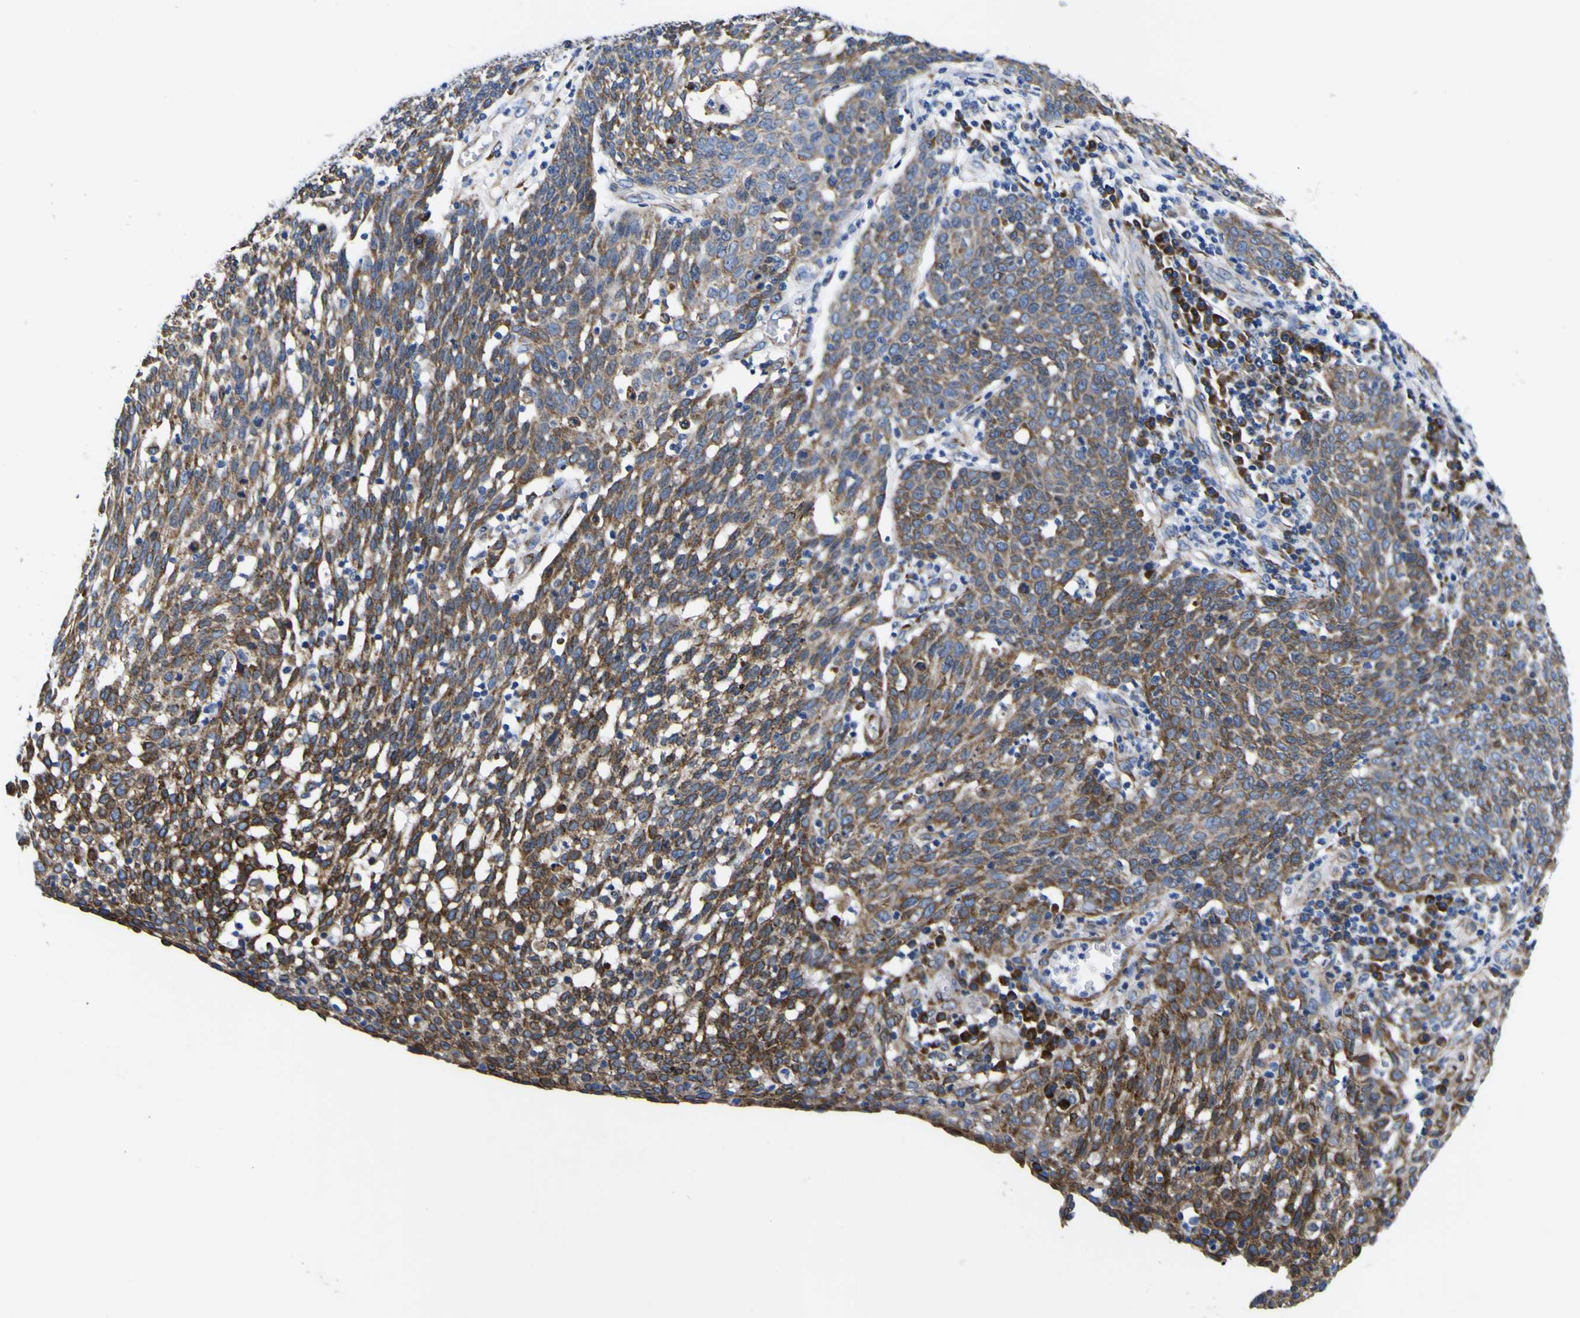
{"staining": {"intensity": "moderate", "quantity": "25%-75%", "location": "cytoplasmic/membranous"}, "tissue": "cervical cancer", "cell_type": "Tumor cells", "image_type": "cancer", "snomed": [{"axis": "morphology", "description": "Squamous cell carcinoma, NOS"}, {"axis": "topography", "description": "Cervix"}], "caption": "Protein analysis of squamous cell carcinoma (cervical) tissue demonstrates moderate cytoplasmic/membranous expression in approximately 25%-75% of tumor cells.", "gene": "SCD", "patient": {"sex": "female", "age": 34}}